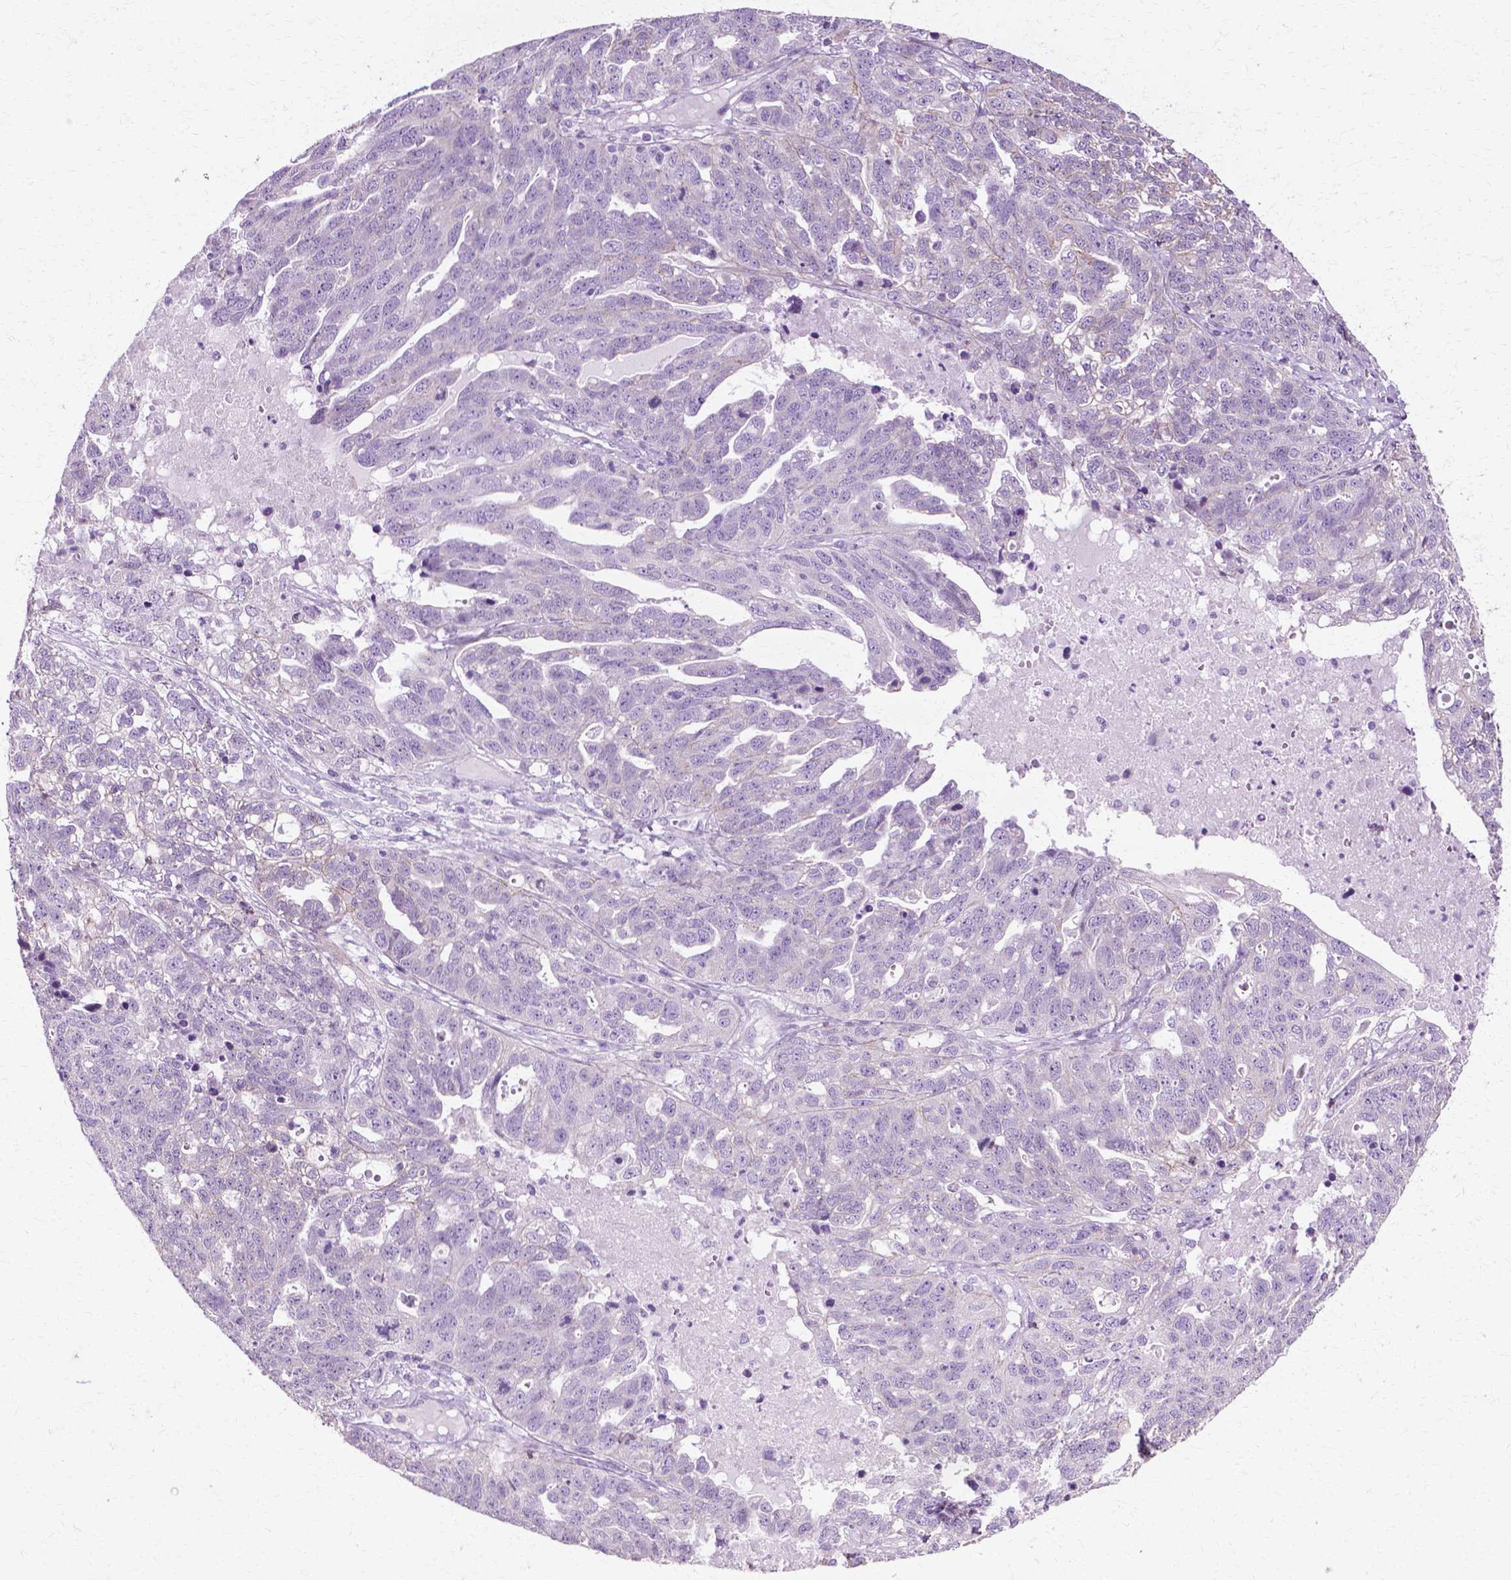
{"staining": {"intensity": "negative", "quantity": "none", "location": "none"}, "tissue": "ovarian cancer", "cell_type": "Tumor cells", "image_type": "cancer", "snomed": [{"axis": "morphology", "description": "Cystadenocarcinoma, serous, NOS"}, {"axis": "topography", "description": "Ovary"}], "caption": "This is an immunohistochemistry (IHC) micrograph of human ovarian cancer. There is no positivity in tumor cells.", "gene": "CFAP157", "patient": {"sex": "female", "age": 71}}